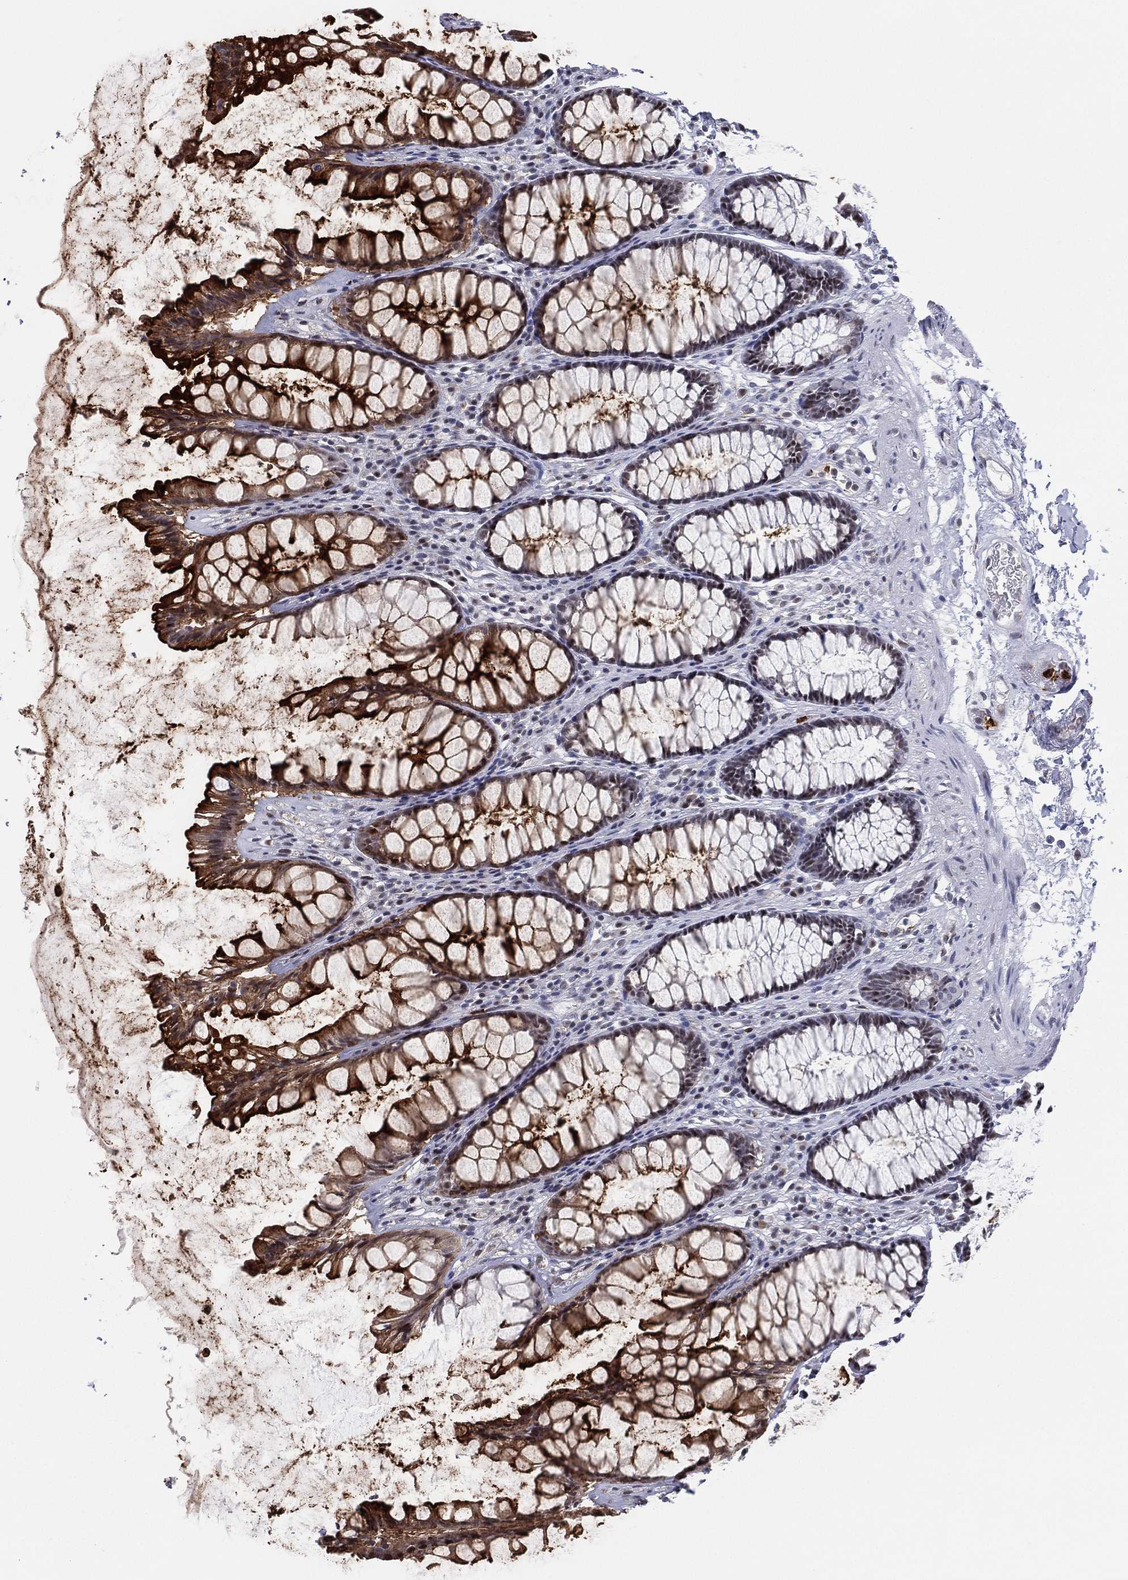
{"staining": {"intensity": "strong", "quantity": "25%-75%", "location": "cytoplasmic/membranous"}, "tissue": "rectum", "cell_type": "Glandular cells", "image_type": "normal", "snomed": [{"axis": "morphology", "description": "Normal tissue, NOS"}, {"axis": "topography", "description": "Rectum"}], "caption": "DAB immunohistochemical staining of benign human rectum displays strong cytoplasmic/membranous protein expression in approximately 25%-75% of glandular cells.", "gene": "CD177", "patient": {"sex": "male", "age": 72}}